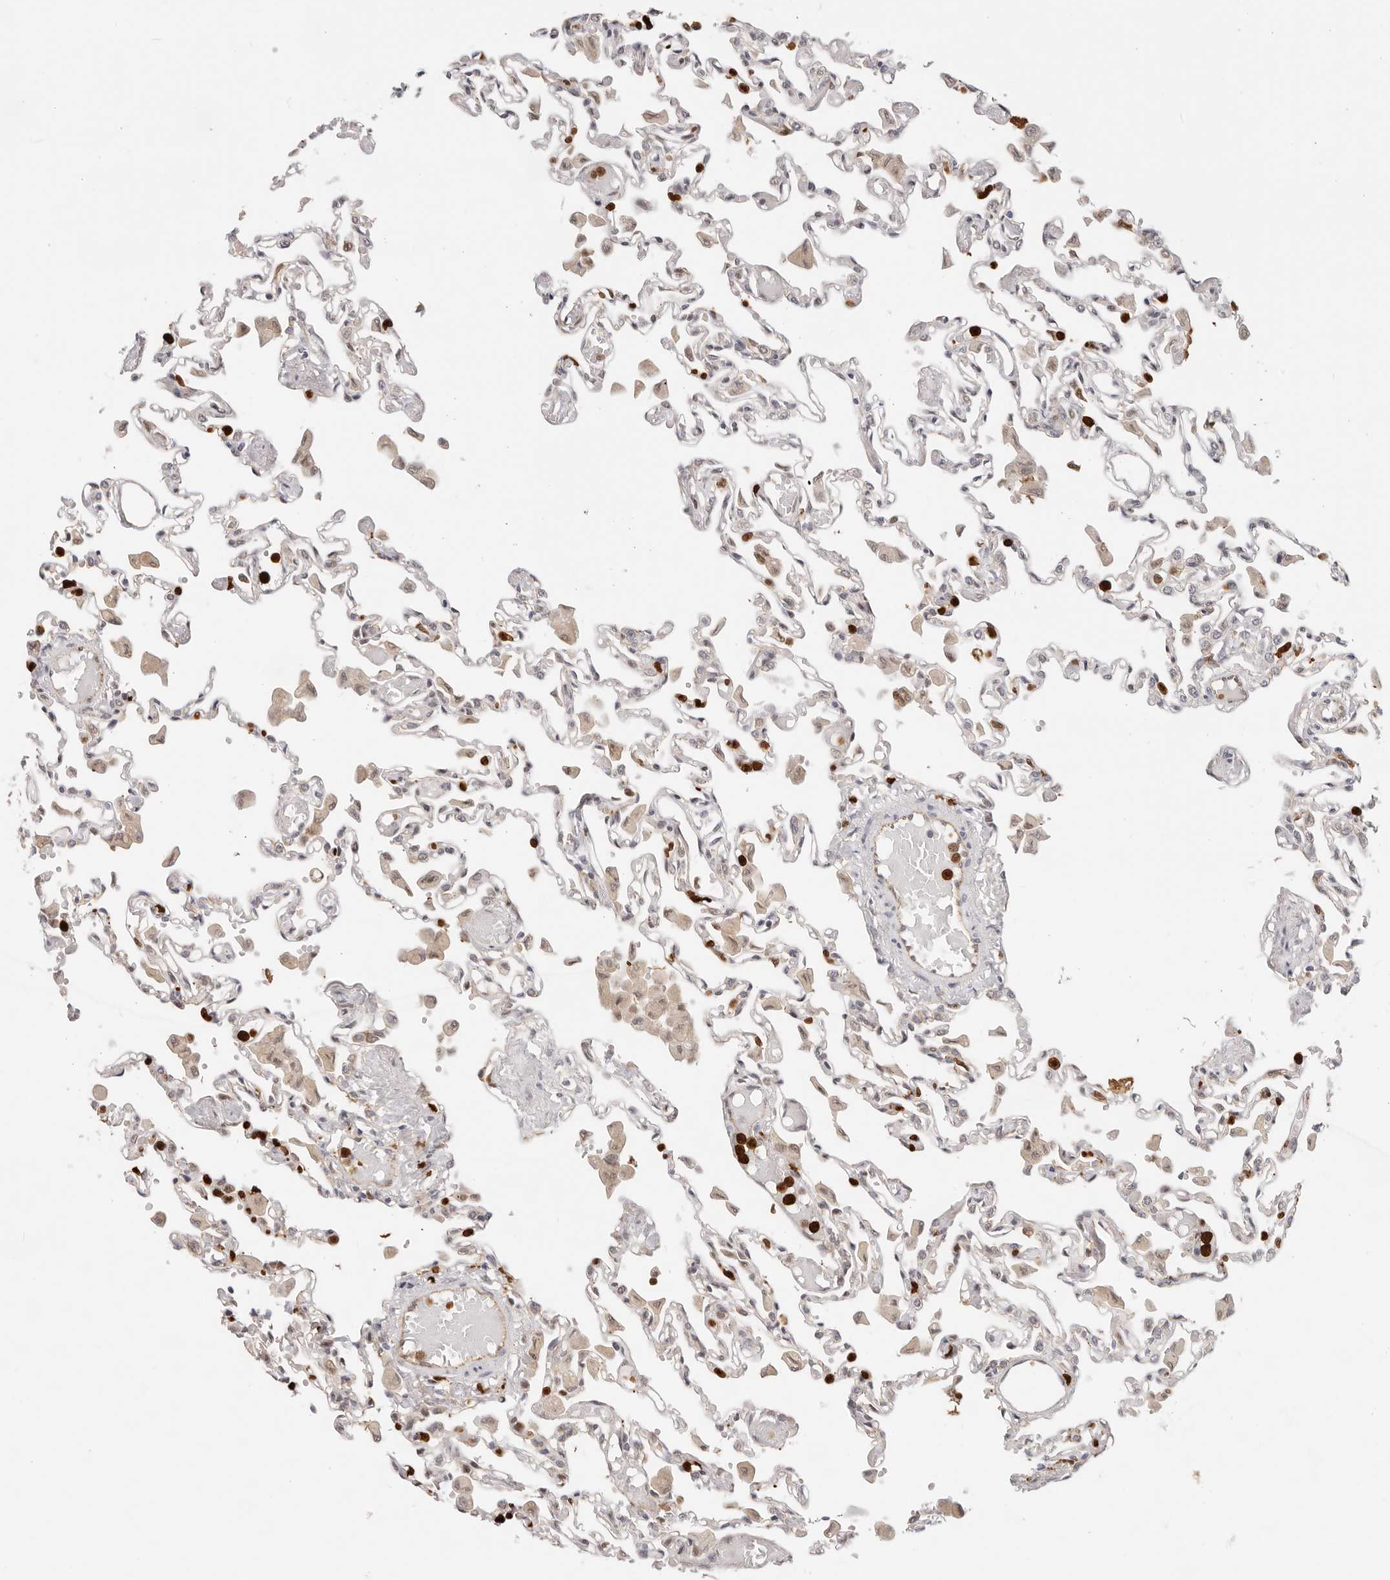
{"staining": {"intensity": "moderate", "quantity": "<25%", "location": "nuclear"}, "tissue": "lung", "cell_type": "Alveolar cells", "image_type": "normal", "snomed": [{"axis": "morphology", "description": "Normal tissue, NOS"}, {"axis": "topography", "description": "Bronchus"}, {"axis": "topography", "description": "Lung"}], "caption": "Immunohistochemical staining of normal human lung shows moderate nuclear protein positivity in approximately <25% of alveolar cells. (DAB (3,3'-diaminobenzidine) IHC, brown staining for protein, blue staining for nuclei).", "gene": "AFDN", "patient": {"sex": "female", "age": 49}}